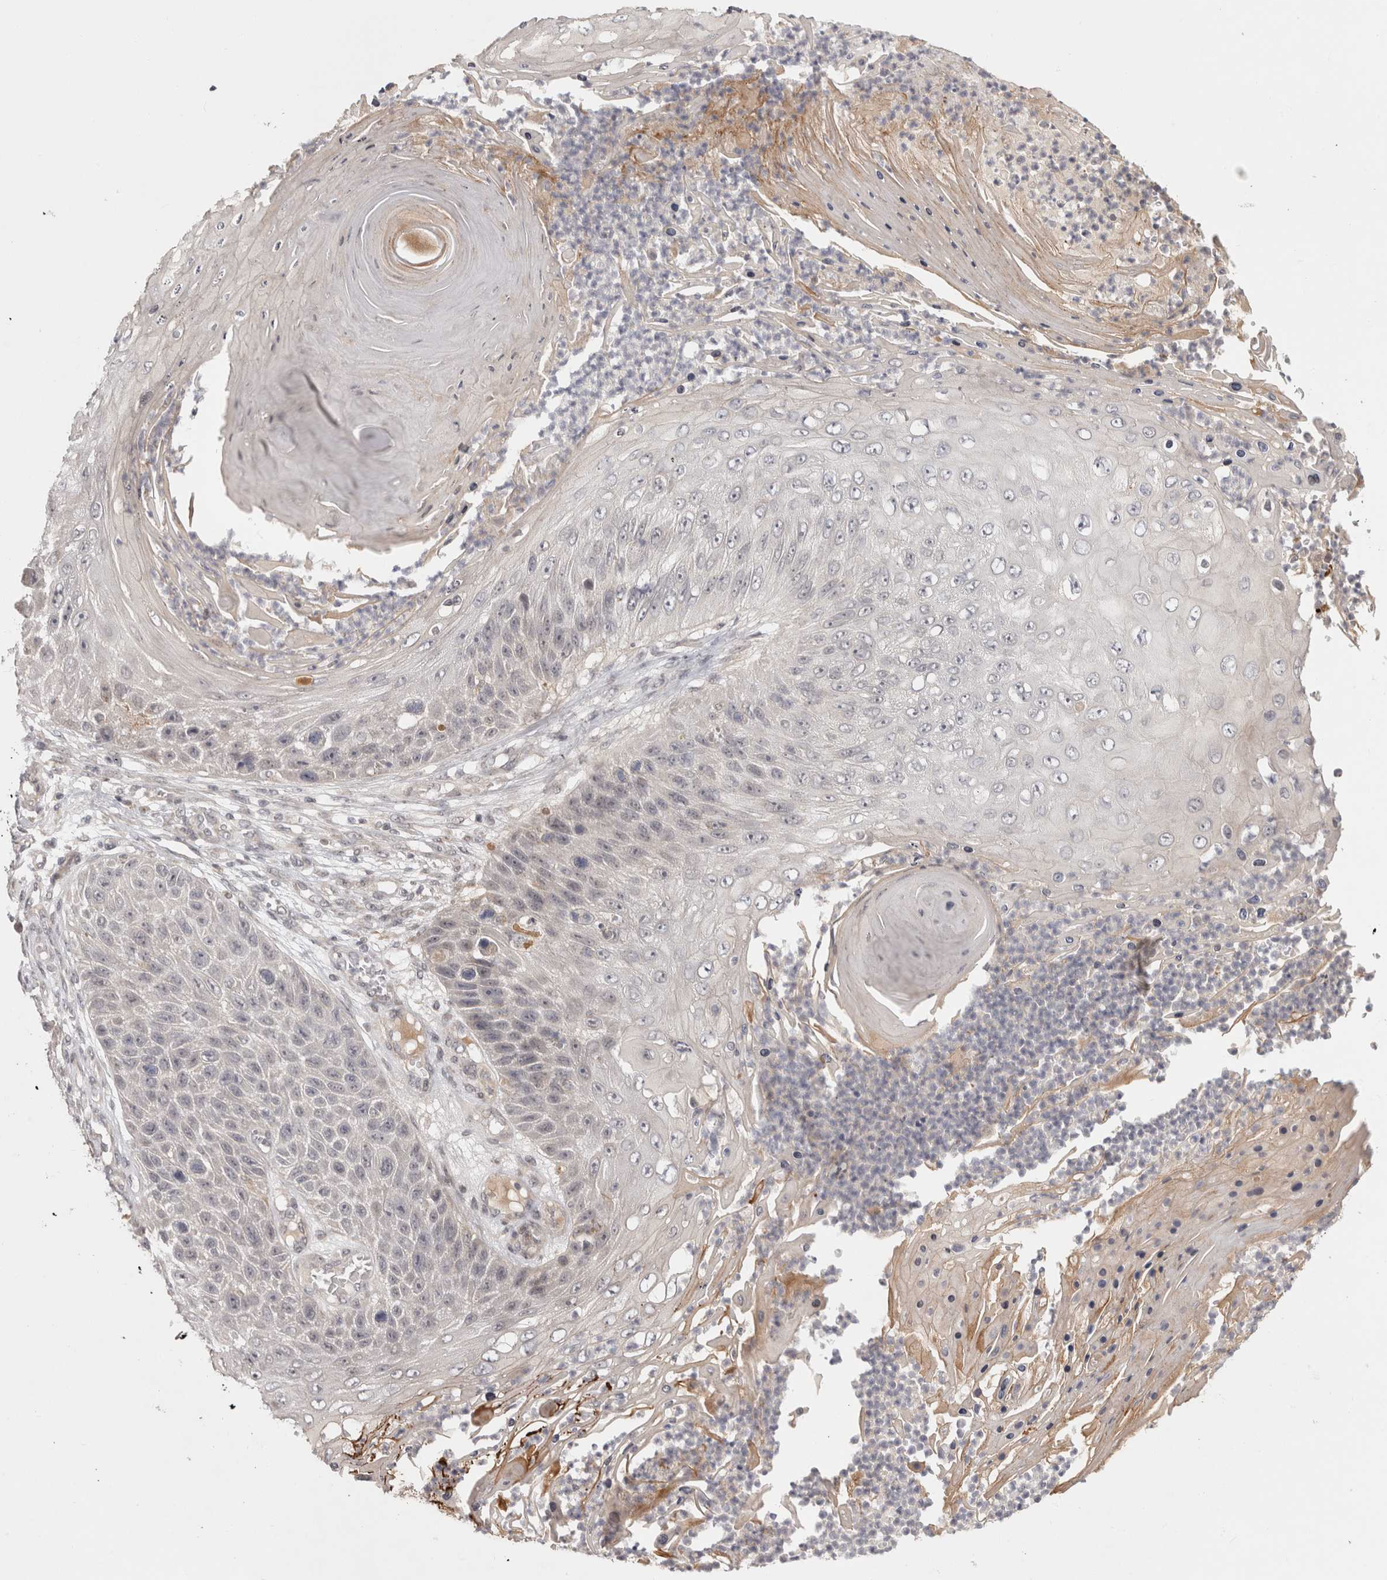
{"staining": {"intensity": "negative", "quantity": "none", "location": "none"}, "tissue": "skin cancer", "cell_type": "Tumor cells", "image_type": "cancer", "snomed": [{"axis": "morphology", "description": "Squamous cell carcinoma, NOS"}, {"axis": "topography", "description": "Skin"}], "caption": "IHC image of human squamous cell carcinoma (skin) stained for a protein (brown), which reveals no expression in tumor cells.", "gene": "ZNF318", "patient": {"sex": "female", "age": 88}}